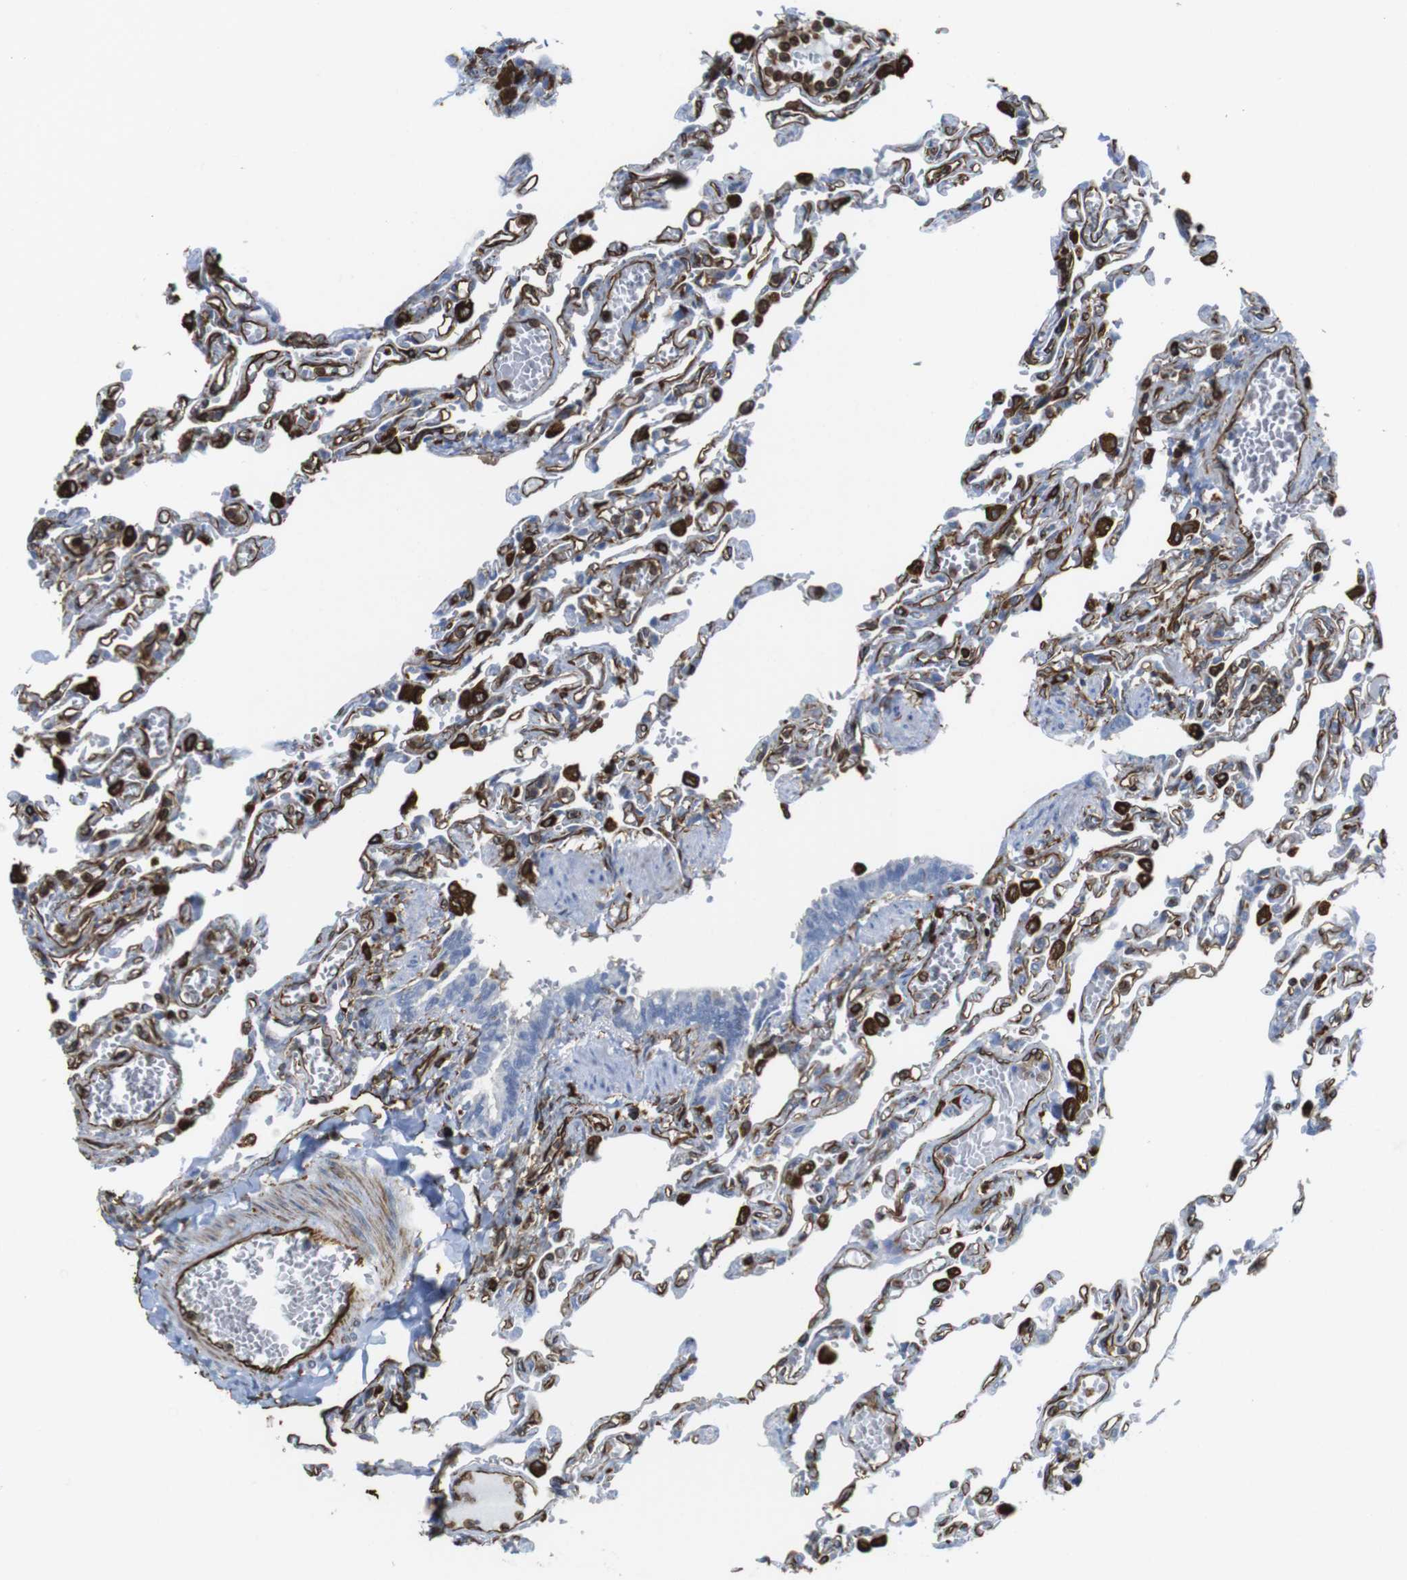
{"staining": {"intensity": "negative", "quantity": "none", "location": "none"}, "tissue": "lung", "cell_type": "Alveolar cells", "image_type": "normal", "snomed": [{"axis": "morphology", "description": "Normal tissue, NOS"}, {"axis": "topography", "description": "Lung"}], "caption": "The image demonstrates no staining of alveolar cells in unremarkable lung.", "gene": "RALGPS1", "patient": {"sex": "male", "age": 21}}